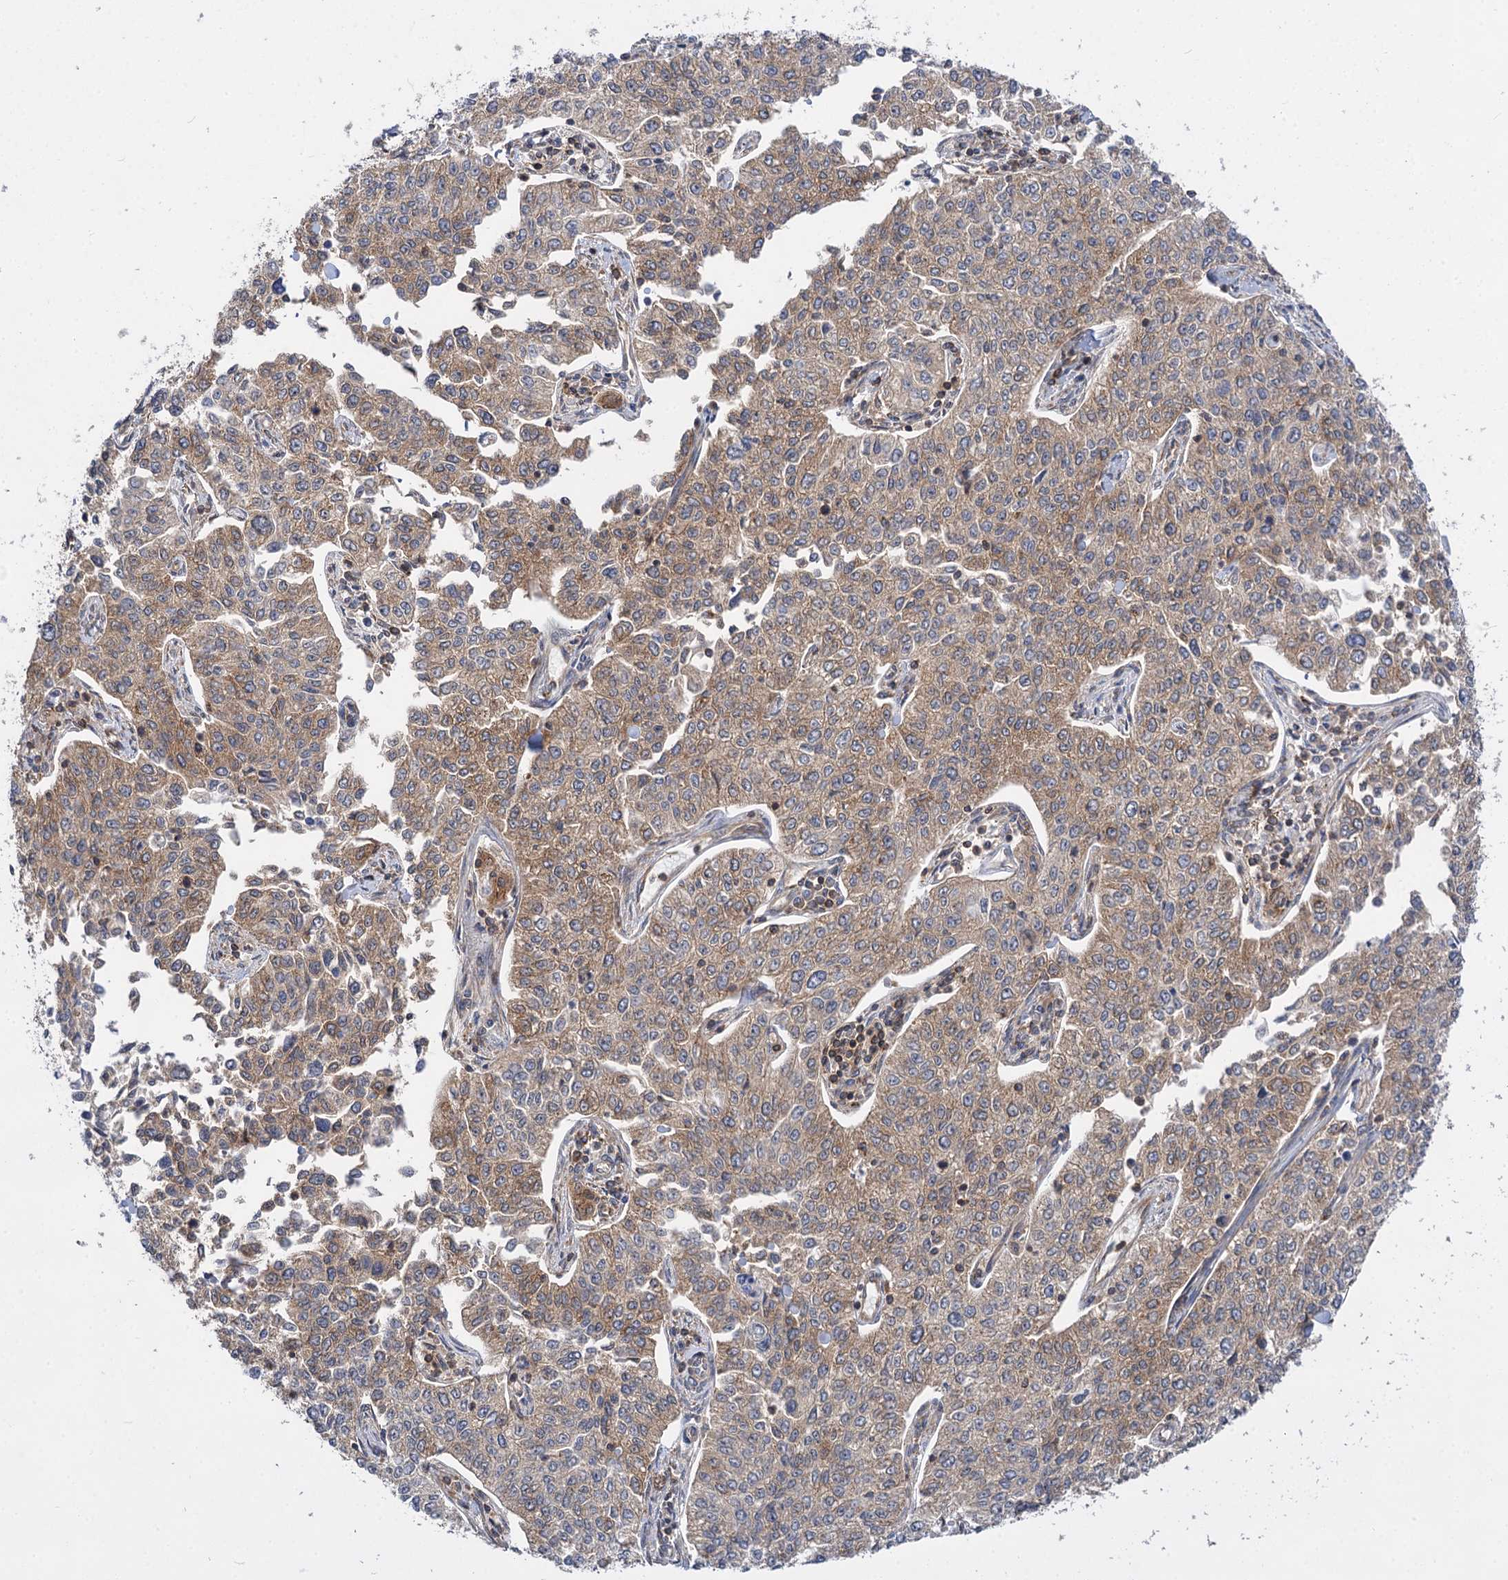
{"staining": {"intensity": "weak", "quantity": ">75%", "location": "cytoplasmic/membranous"}, "tissue": "cervical cancer", "cell_type": "Tumor cells", "image_type": "cancer", "snomed": [{"axis": "morphology", "description": "Squamous cell carcinoma, NOS"}, {"axis": "topography", "description": "Cervix"}], "caption": "The micrograph demonstrates staining of squamous cell carcinoma (cervical), revealing weak cytoplasmic/membranous protein expression (brown color) within tumor cells.", "gene": "PACS1", "patient": {"sex": "female", "age": 35}}